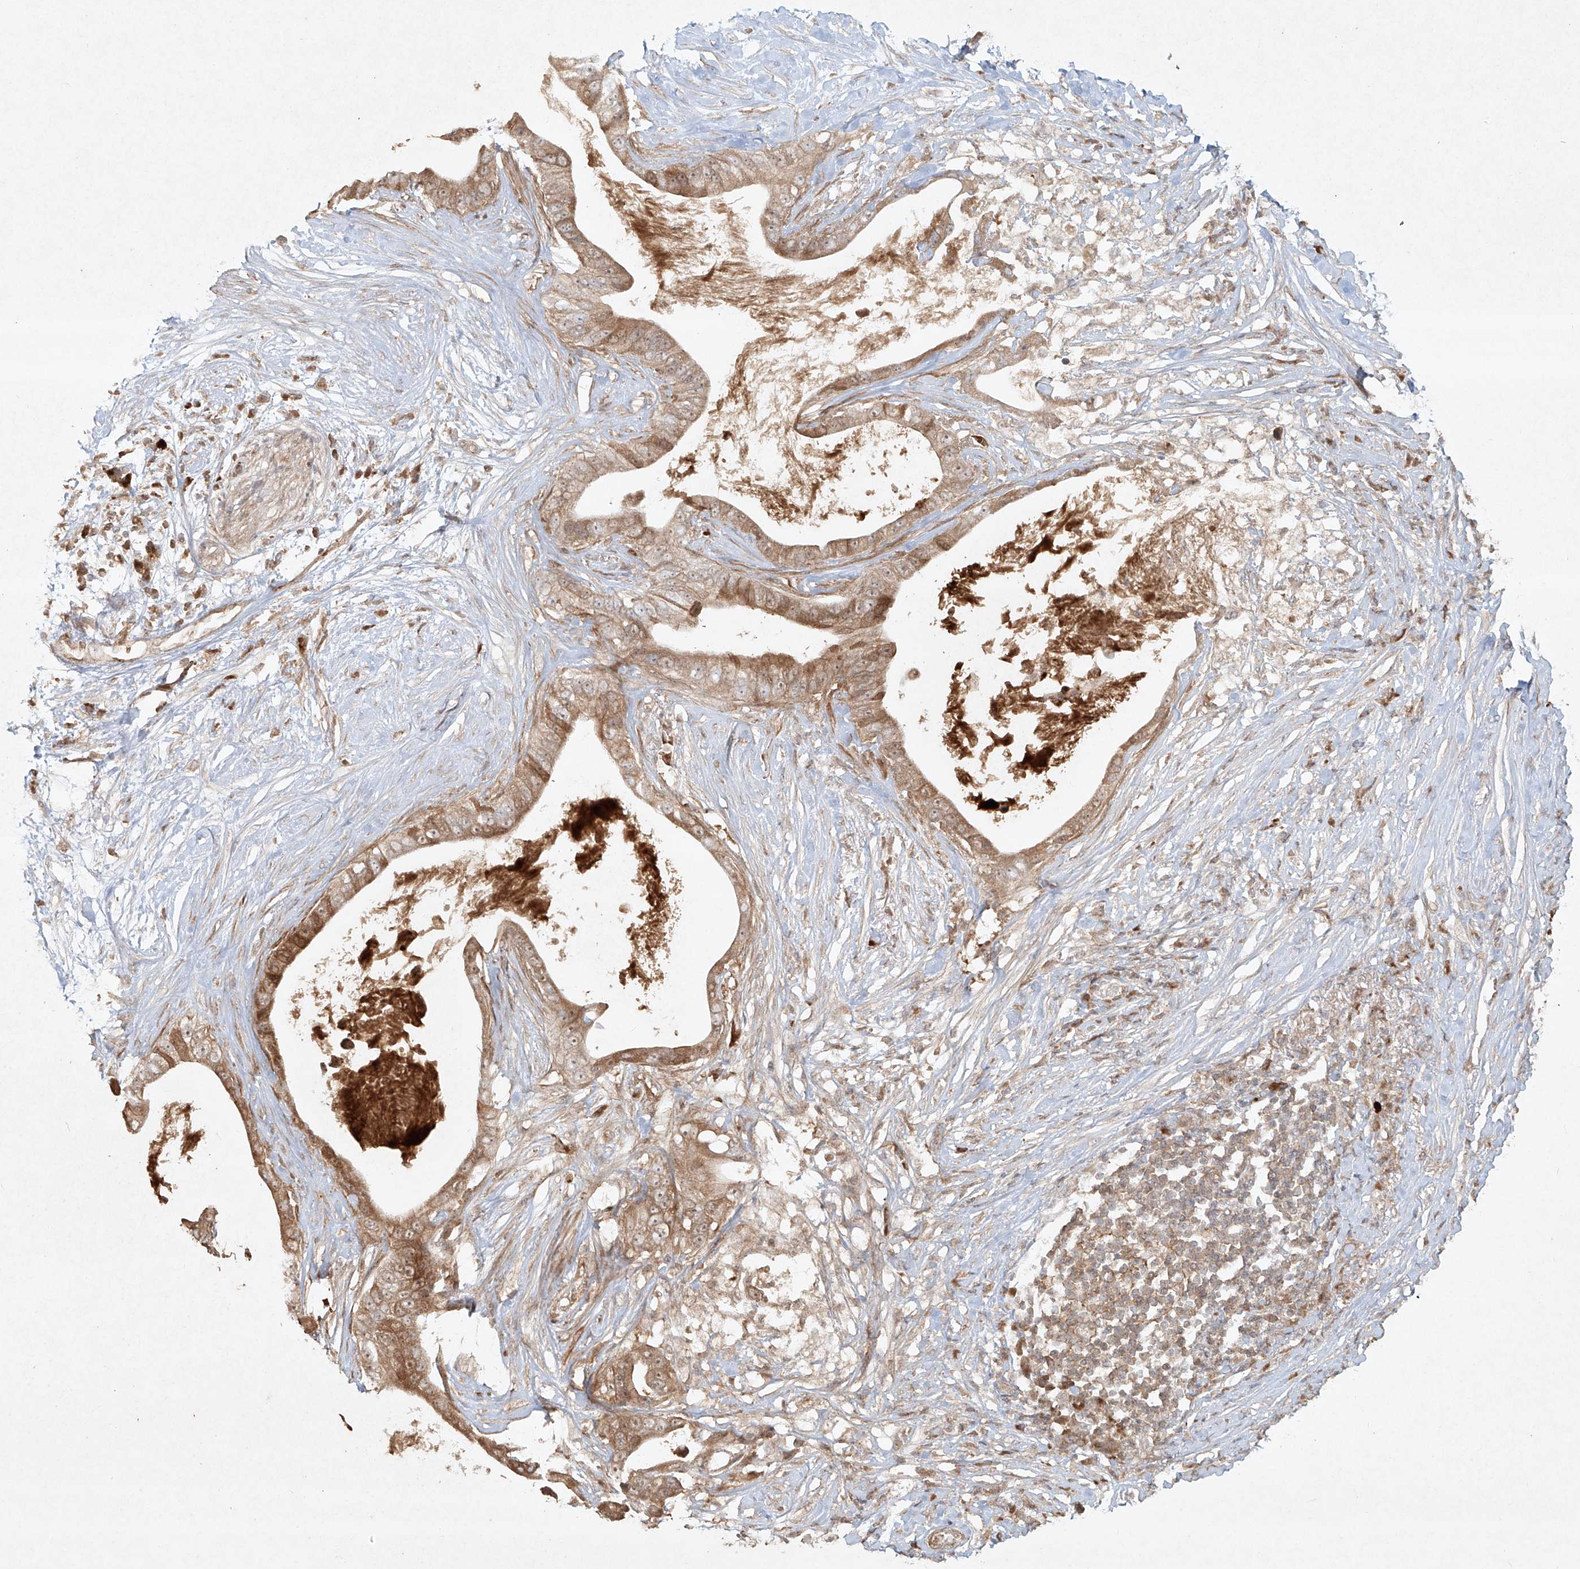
{"staining": {"intensity": "moderate", "quantity": ">75%", "location": "cytoplasmic/membranous,nuclear"}, "tissue": "pancreatic cancer", "cell_type": "Tumor cells", "image_type": "cancer", "snomed": [{"axis": "morphology", "description": "Adenocarcinoma, NOS"}, {"axis": "topography", "description": "Pancreas"}], "caption": "DAB immunohistochemical staining of human pancreatic cancer (adenocarcinoma) exhibits moderate cytoplasmic/membranous and nuclear protein staining in approximately >75% of tumor cells.", "gene": "CYYR1", "patient": {"sex": "male", "age": 77}}